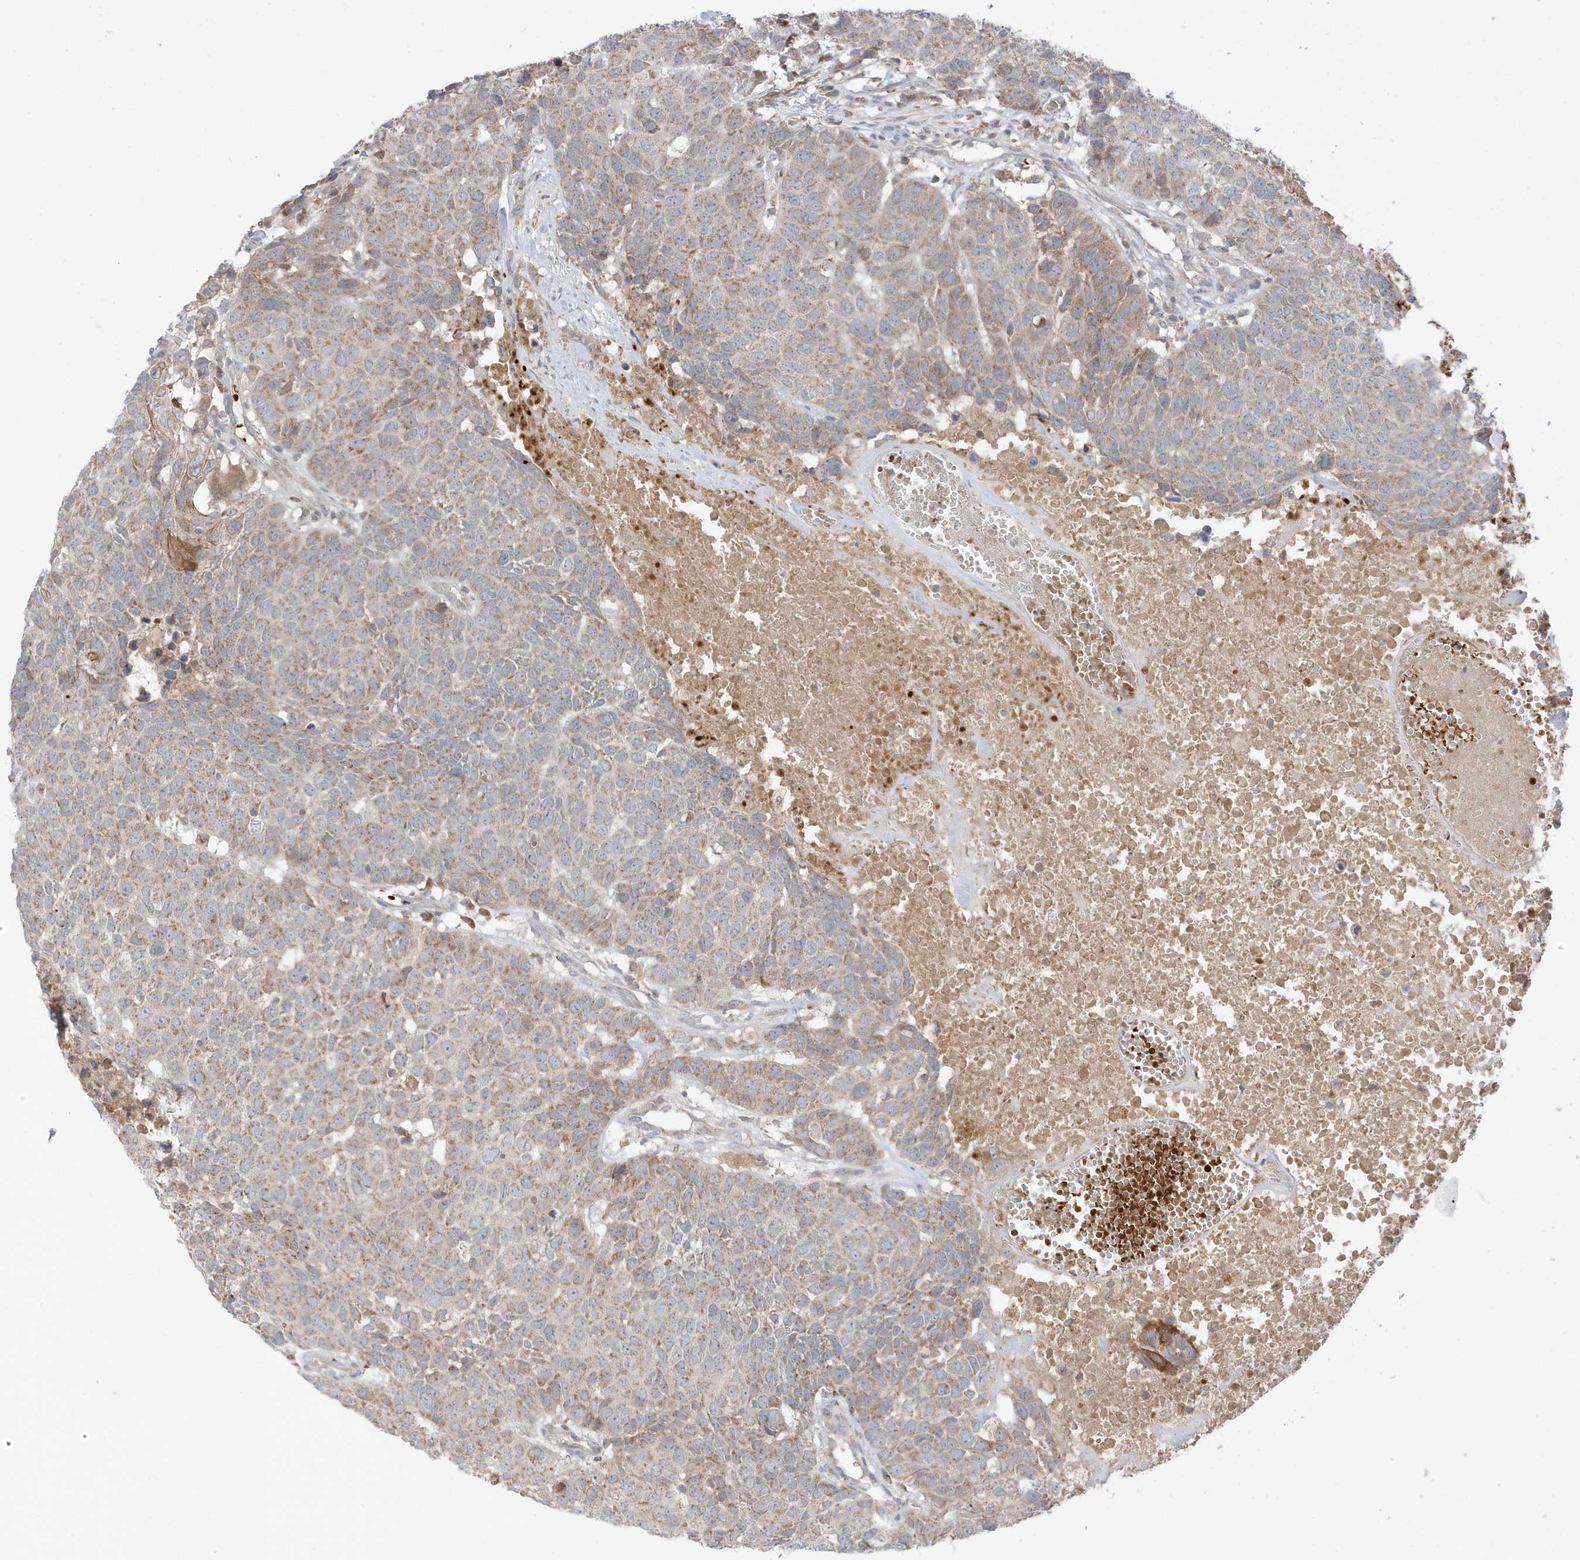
{"staining": {"intensity": "moderate", "quantity": "25%-75%", "location": "cytoplasmic/membranous"}, "tissue": "head and neck cancer", "cell_type": "Tumor cells", "image_type": "cancer", "snomed": [{"axis": "morphology", "description": "Squamous cell carcinoma, NOS"}, {"axis": "topography", "description": "Head-Neck"}], "caption": "IHC image of head and neck cancer (squamous cell carcinoma) stained for a protein (brown), which reveals medium levels of moderate cytoplasmic/membranous staining in about 25%-75% of tumor cells.", "gene": "NPPC", "patient": {"sex": "male", "age": 66}}